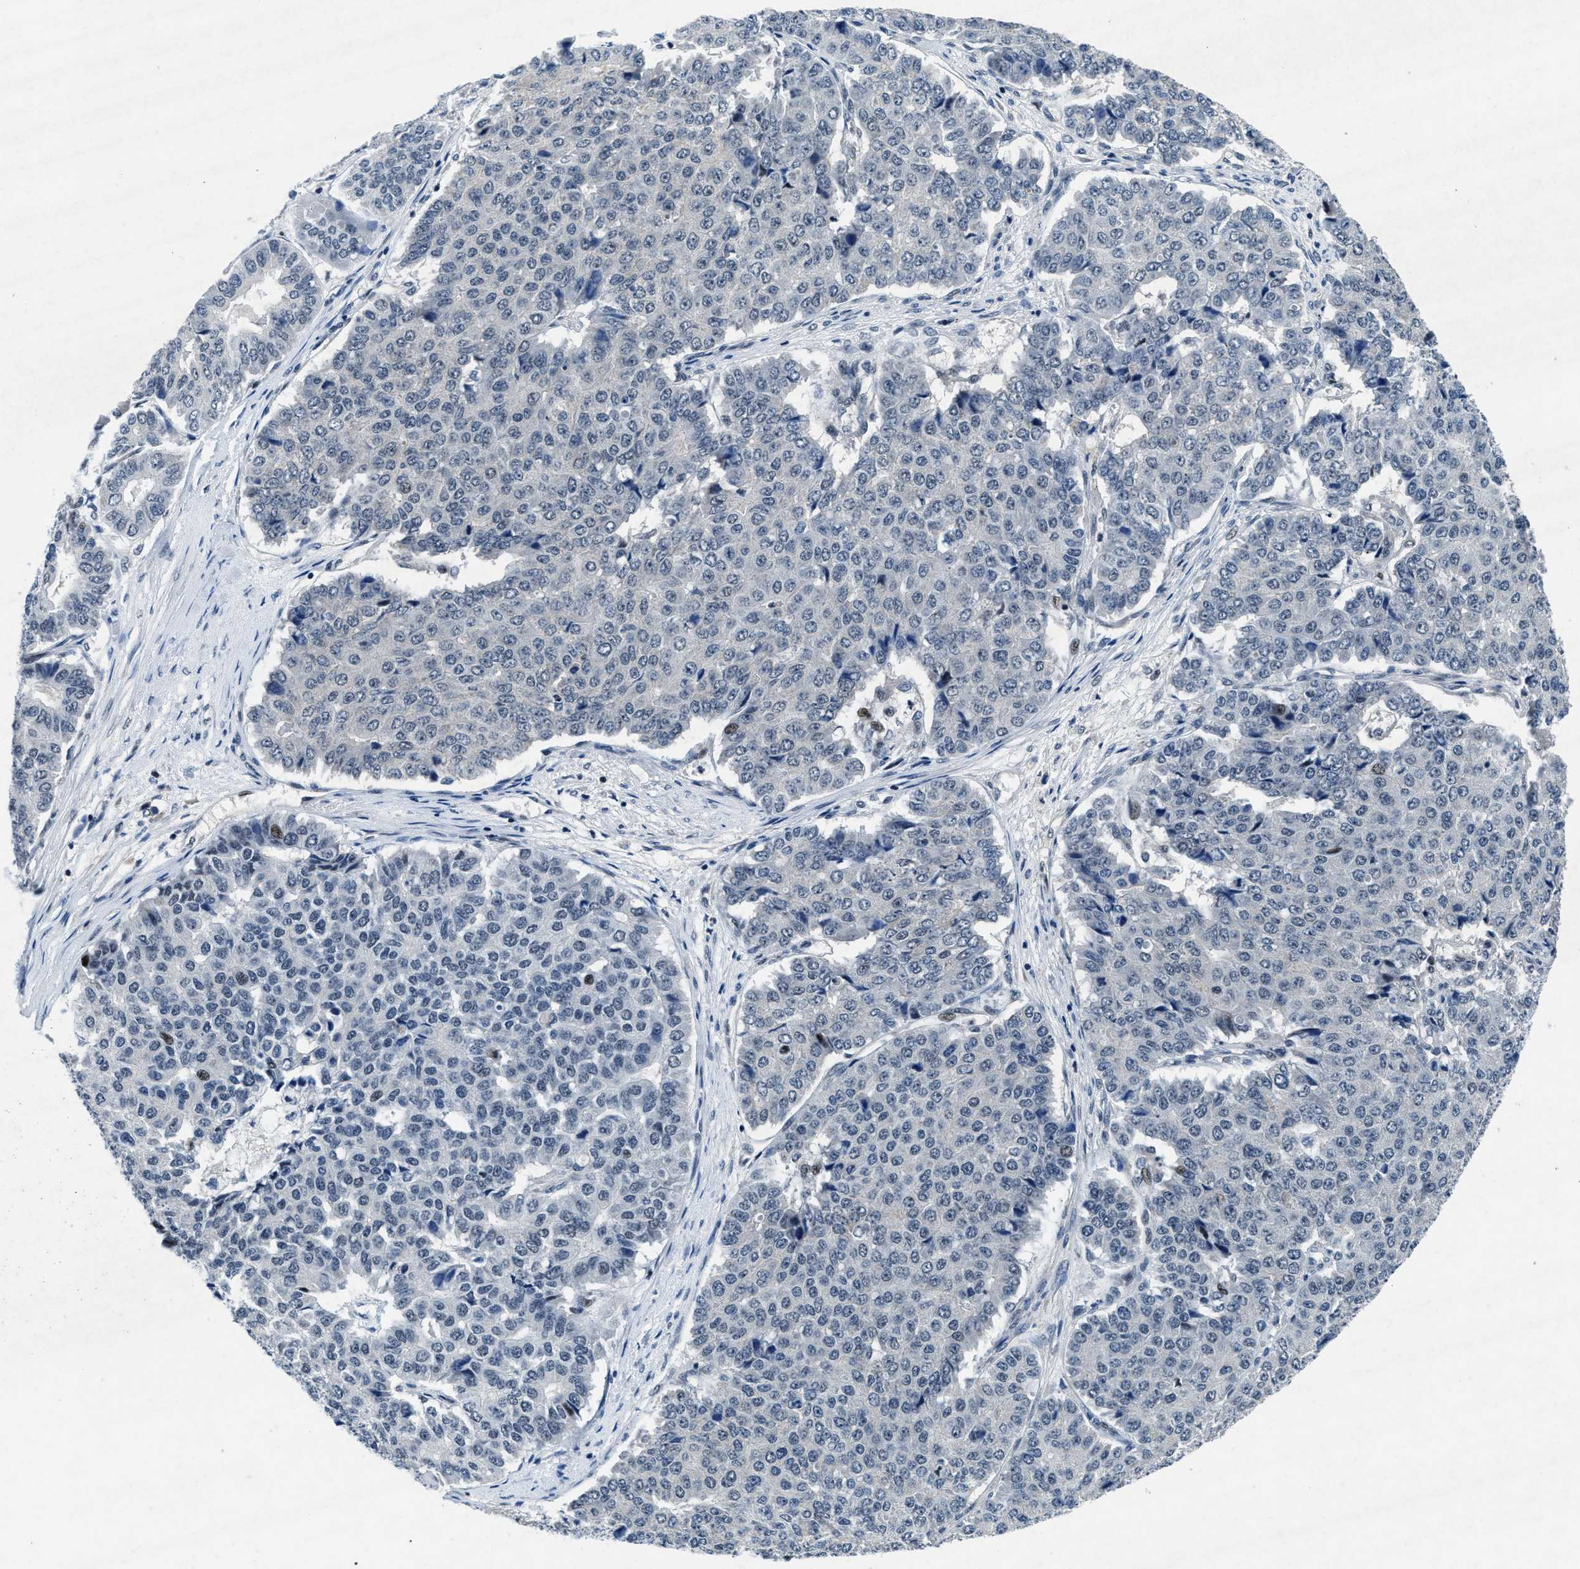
{"staining": {"intensity": "negative", "quantity": "none", "location": "none"}, "tissue": "pancreatic cancer", "cell_type": "Tumor cells", "image_type": "cancer", "snomed": [{"axis": "morphology", "description": "Adenocarcinoma, NOS"}, {"axis": "topography", "description": "Pancreas"}], "caption": "IHC photomicrograph of neoplastic tissue: human pancreatic adenocarcinoma stained with DAB reveals no significant protein positivity in tumor cells.", "gene": "PHLDA1", "patient": {"sex": "male", "age": 50}}